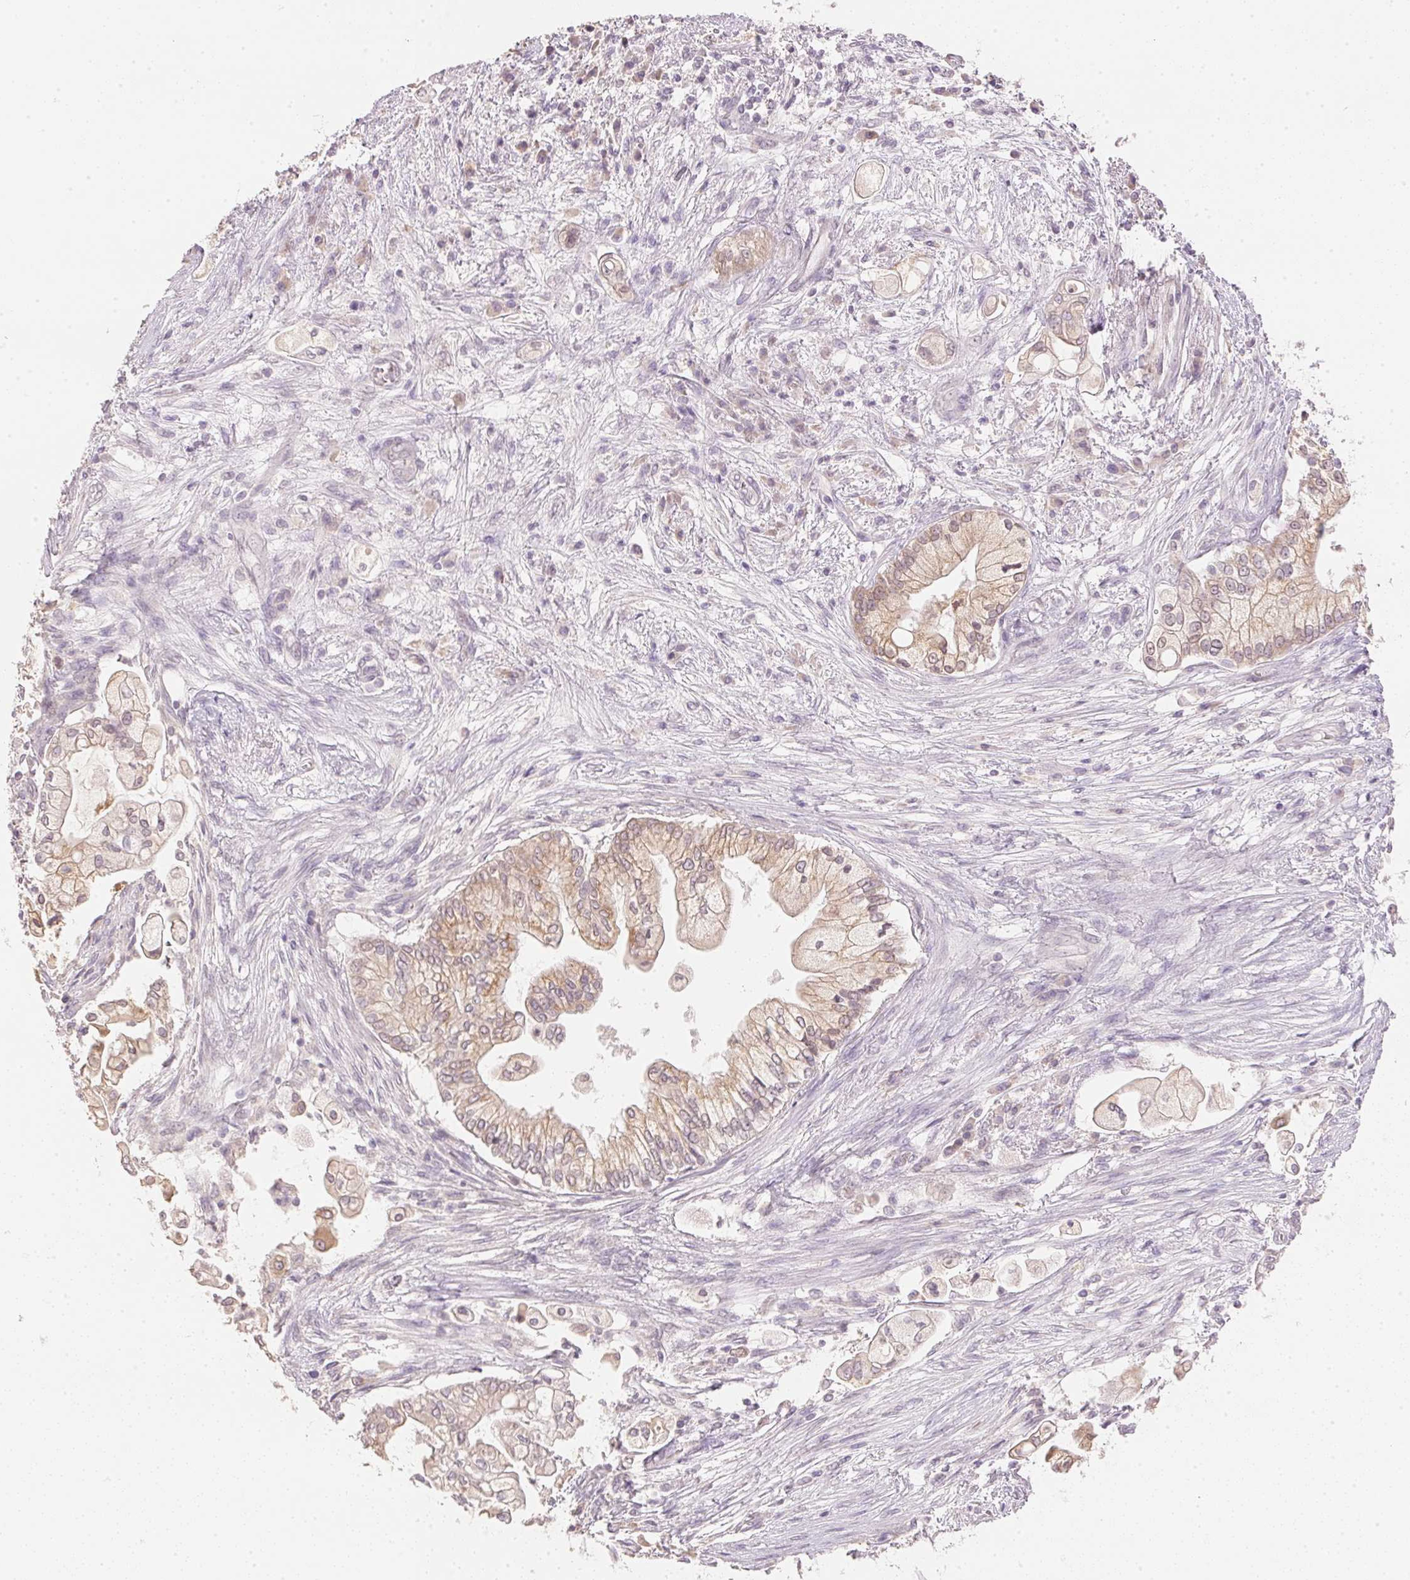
{"staining": {"intensity": "weak", "quantity": "25%-75%", "location": "cytoplasmic/membranous"}, "tissue": "pancreatic cancer", "cell_type": "Tumor cells", "image_type": "cancer", "snomed": [{"axis": "morphology", "description": "Adenocarcinoma, NOS"}, {"axis": "topography", "description": "Pancreas"}], "caption": "Immunohistochemistry staining of pancreatic cancer (adenocarcinoma), which shows low levels of weak cytoplasmic/membranous positivity in about 25%-75% of tumor cells indicating weak cytoplasmic/membranous protein expression. The staining was performed using DAB (3,3'-diaminobenzidine) (brown) for protein detection and nuclei were counterstained in hematoxylin (blue).", "gene": "DHCR24", "patient": {"sex": "female", "age": 69}}